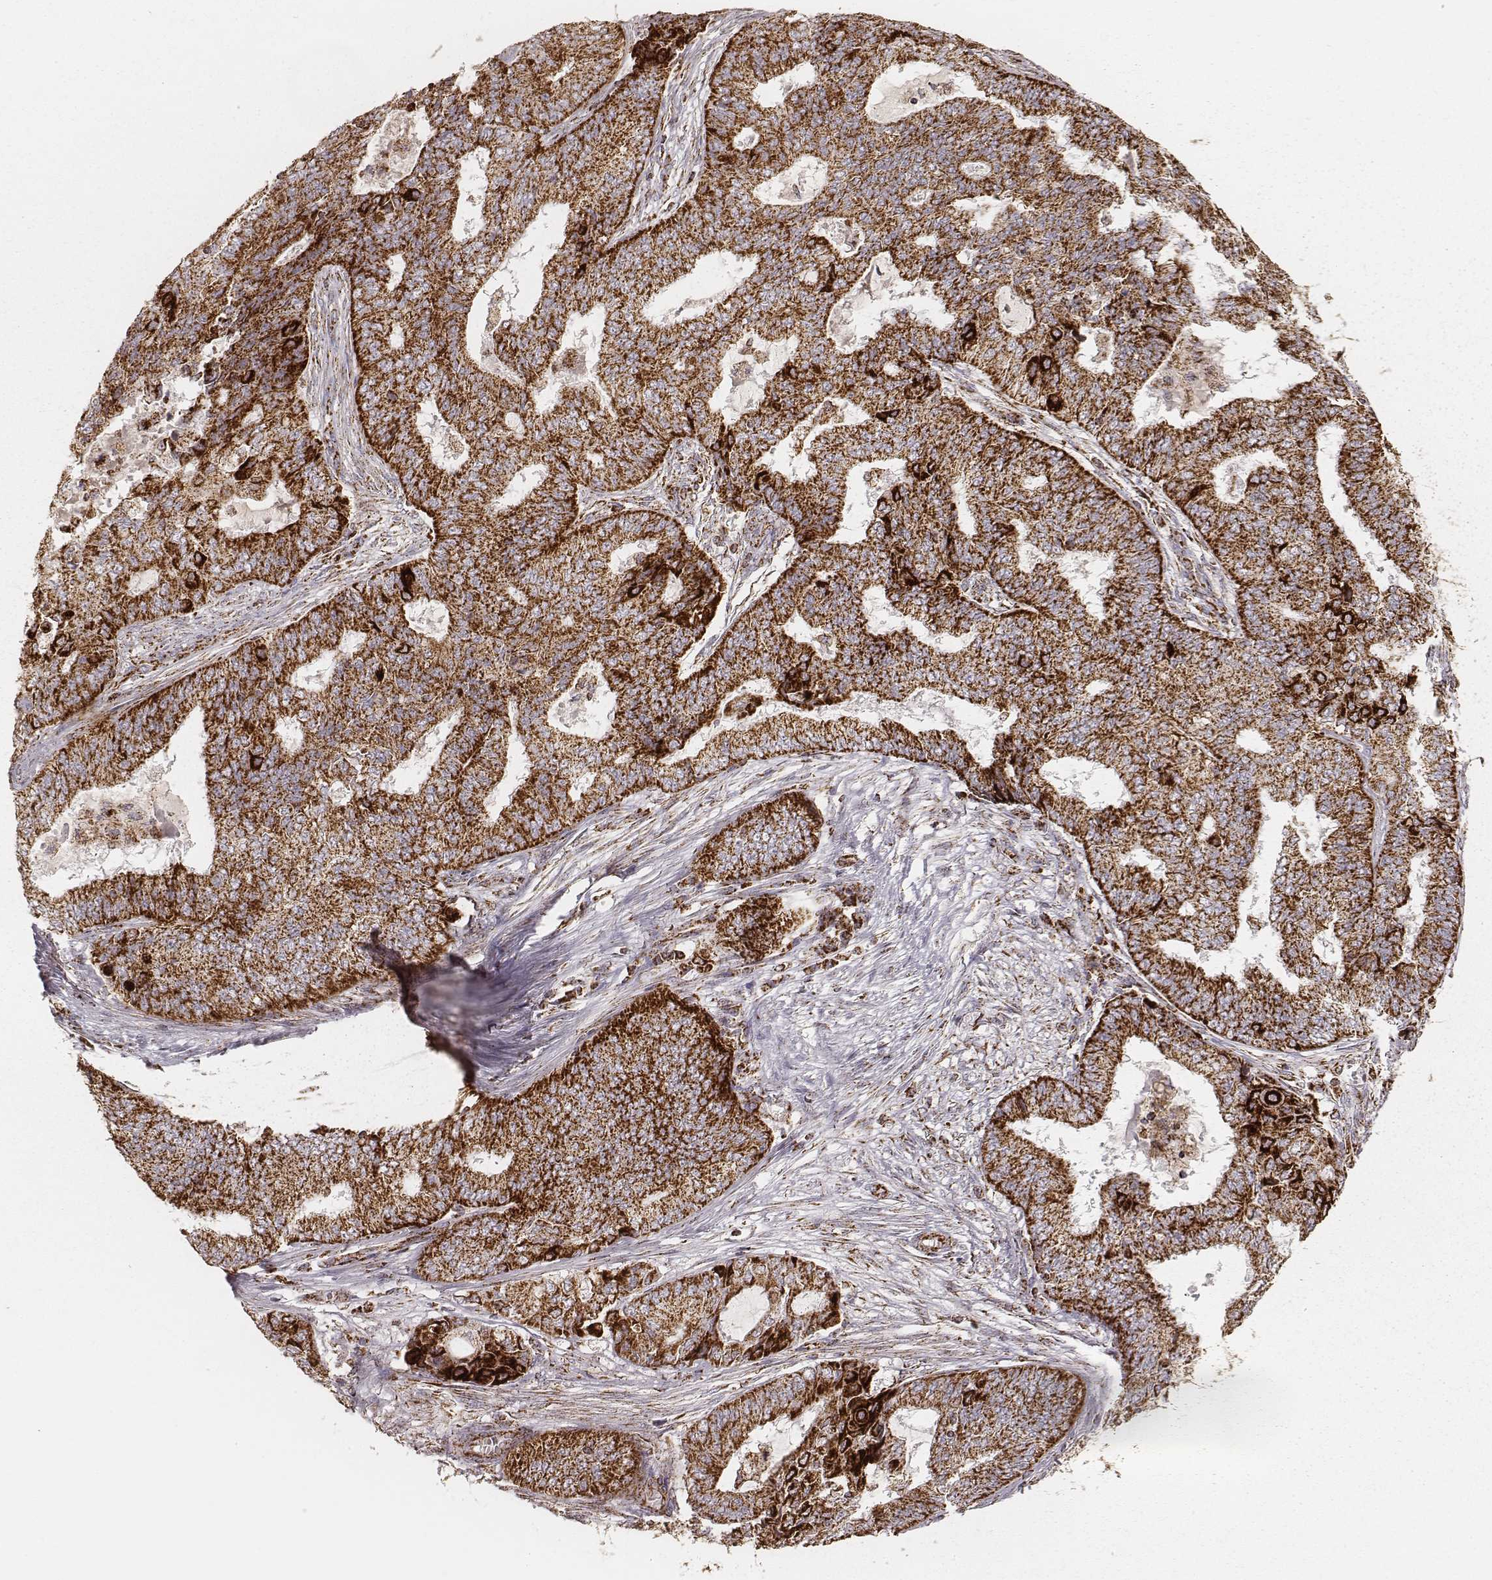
{"staining": {"intensity": "strong", "quantity": ">75%", "location": "cytoplasmic/membranous"}, "tissue": "endometrial cancer", "cell_type": "Tumor cells", "image_type": "cancer", "snomed": [{"axis": "morphology", "description": "Adenocarcinoma, NOS"}, {"axis": "topography", "description": "Endometrium"}], "caption": "Immunohistochemical staining of endometrial cancer displays strong cytoplasmic/membranous protein expression in about >75% of tumor cells. Using DAB (brown) and hematoxylin (blue) stains, captured at high magnification using brightfield microscopy.", "gene": "CS", "patient": {"sex": "female", "age": 62}}